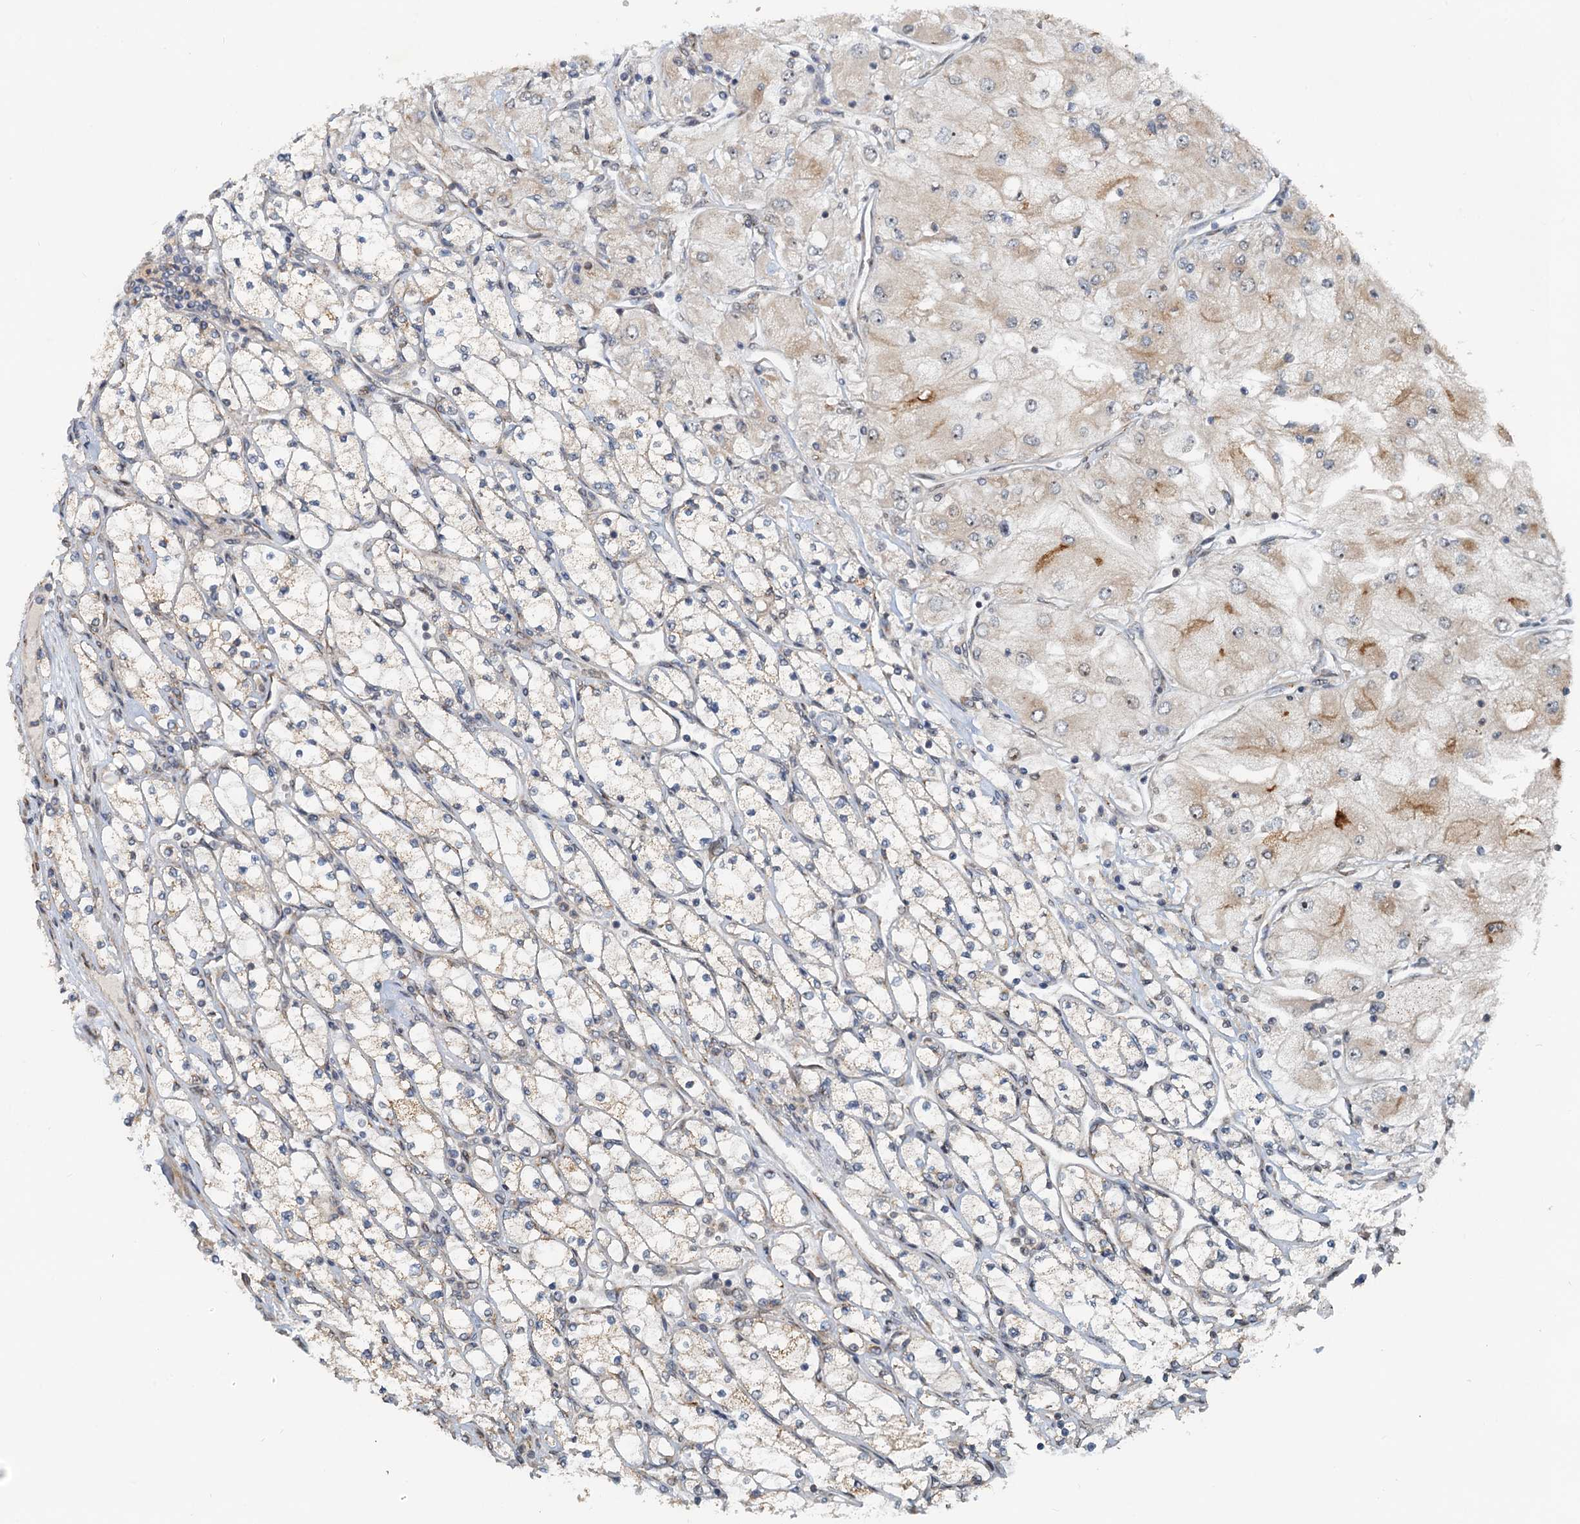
{"staining": {"intensity": "moderate", "quantity": "<25%", "location": "cytoplasmic/membranous"}, "tissue": "renal cancer", "cell_type": "Tumor cells", "image_type": "cancer", "snomed": [{"axis": "morphology", "description": "Adenocarcinoma, NOS"}, {"axis": "topography", "description": "Kidney"}], "caption": "High-power microscopy captured an immunohistochemistry image of renal adenocarcinoma, revealing moderate cytoplasmic/membranous staining in approximately <25% of tumor cells. The staining is performed using DAB (3,3'-diaminobenzidine) brown chromogen to label protein expression. The nuclei are counter-stained blue using hematoxylin.", "gene": "CEP68", "patient": {"sex": "male", "age": 80}}